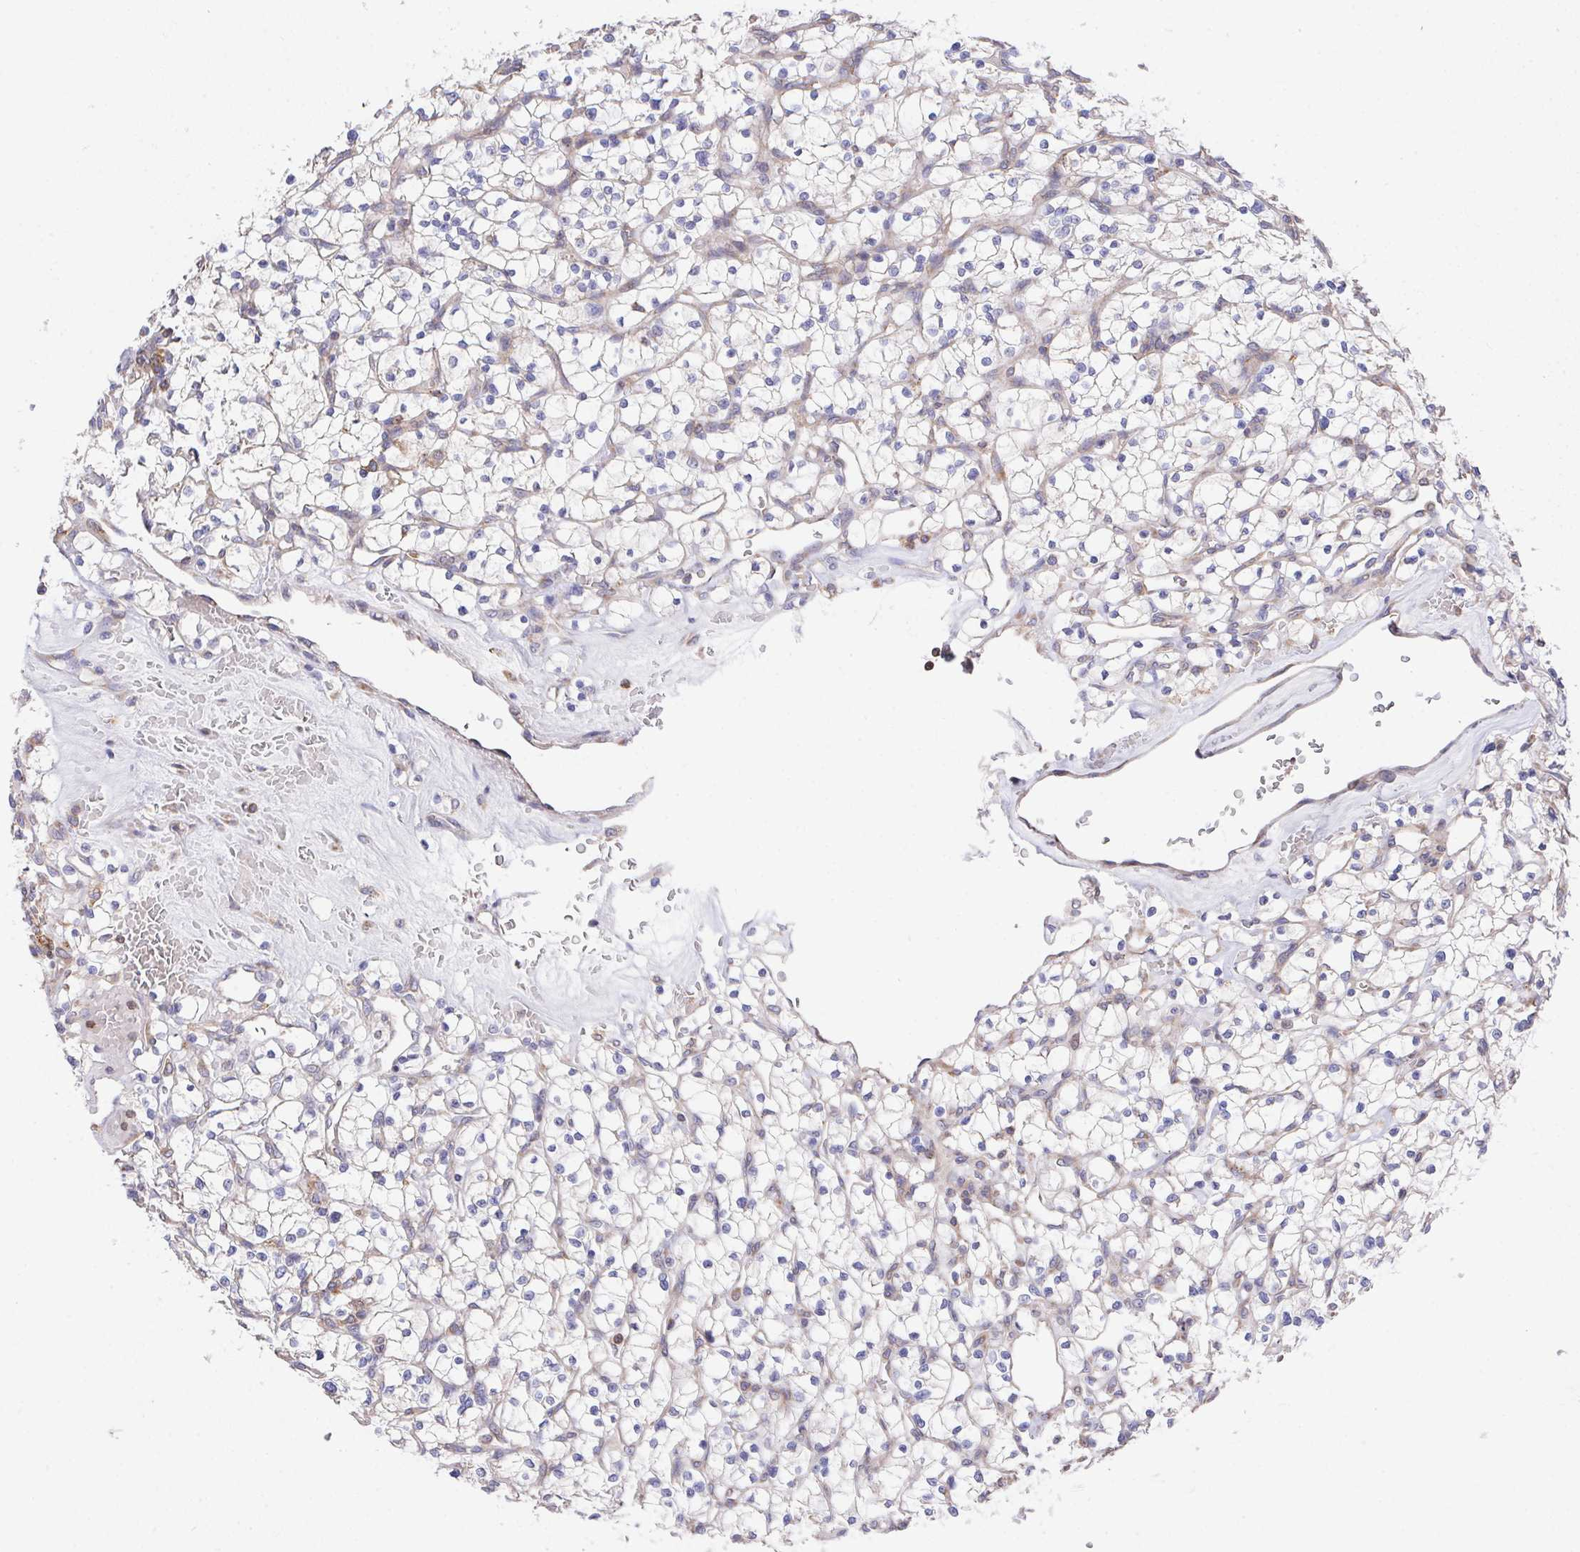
{"staining": {"intensity": "negative", "quantity": "none", "location": "none"}, "tissue": "renal cancer", "cell_type": "Tumor cells", "image_type": "cancer", "snomed": [{"axis": "morphology", "description": "Adenocarcinoma, NOS"}, {"axis": "topography", "description": "Kidney"}], "caption": "Tumor cells show no significant positivity in renal adenocarcinoma. (Stains: DAB (3,3'-diaminobenzidine) immunohistochemistry (IHC) with hematoxylin counter stain, Microscopy: brightfield microscopy at high magnification).", "gene": "FAM241A", "patient": {"sex": "female", "age": 64}}